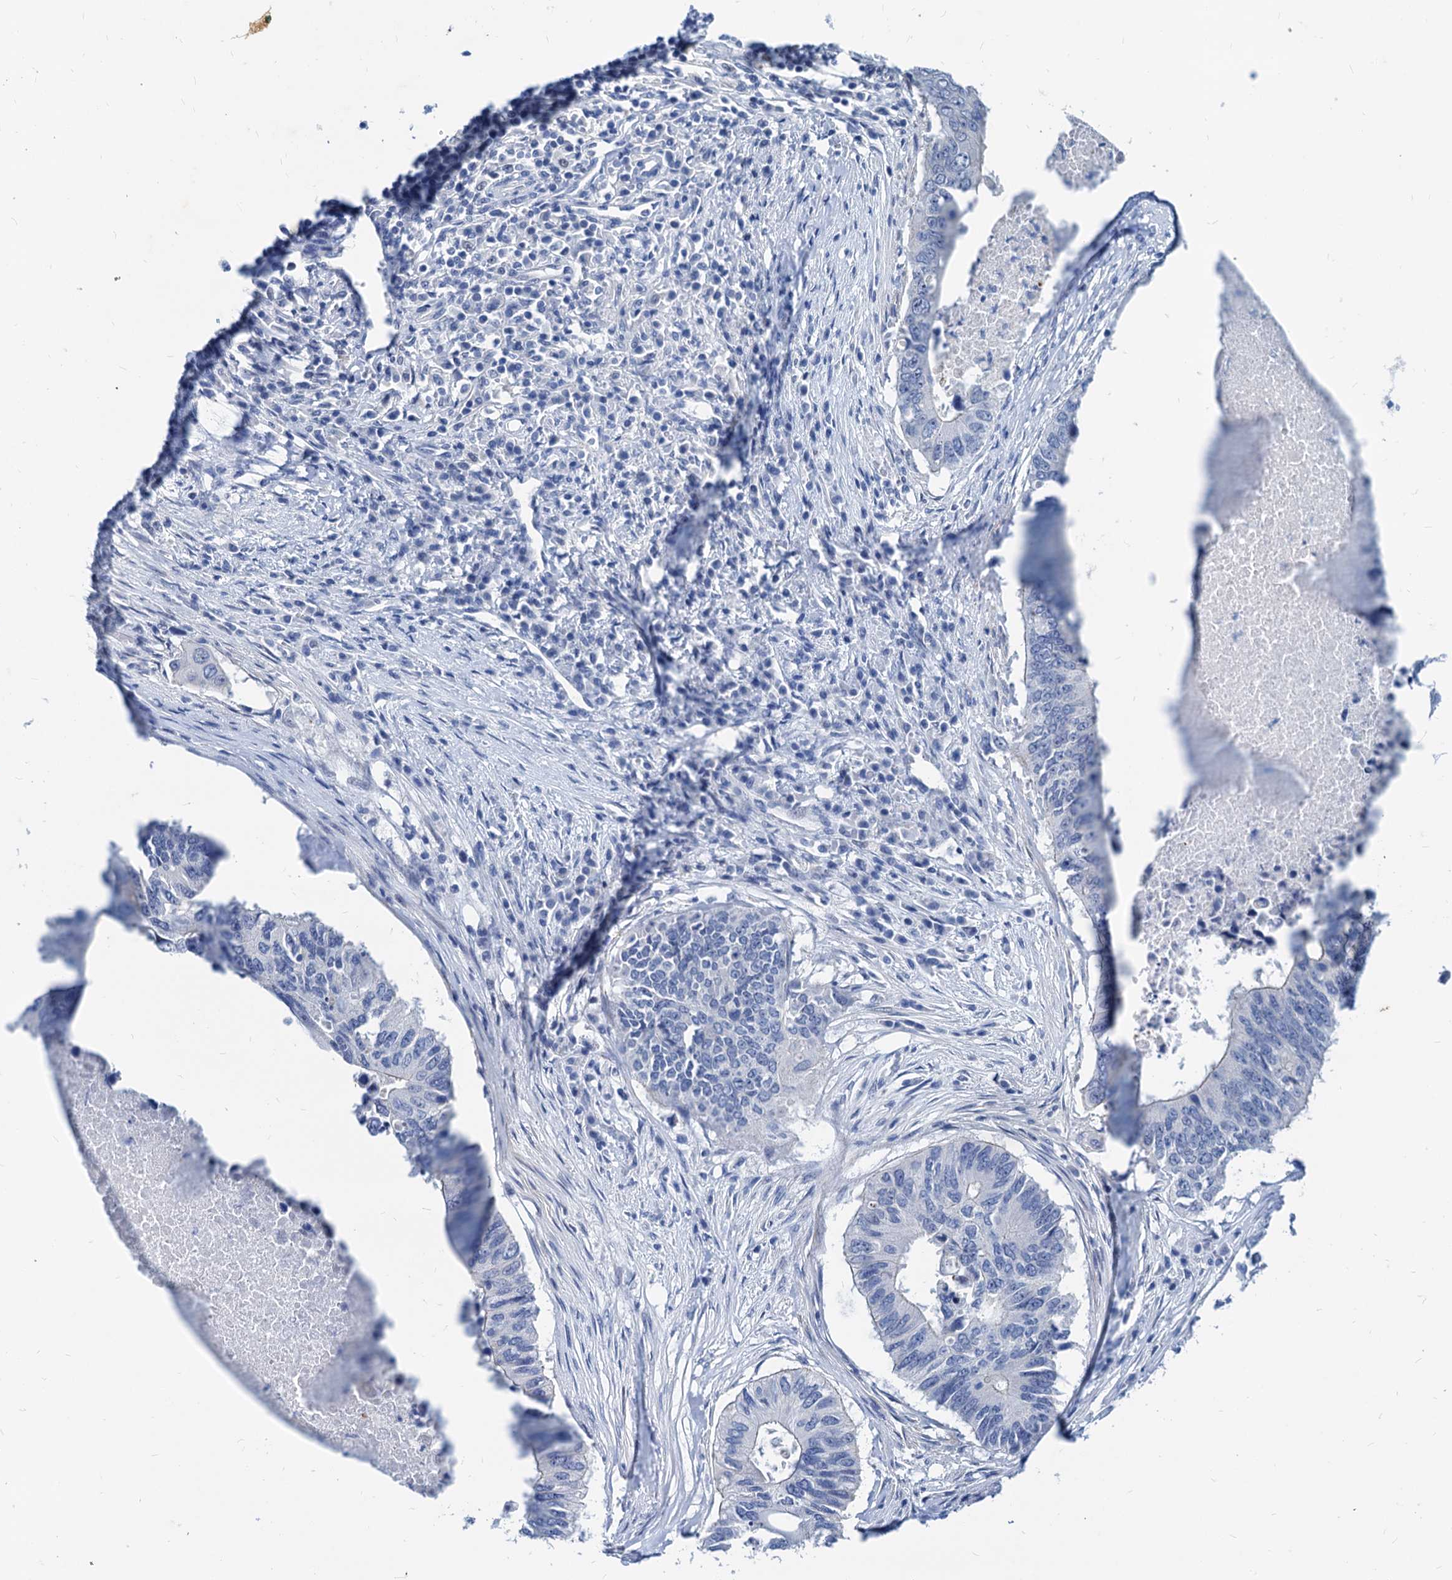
{"staining": {"intensity": "negative", "quantity": "none", "location": "none"}, "tissue": "colorectal cancer", "cell_type": "Tumor cells", "image_type": "cancer", "snomed": [{"axis": "morphology", "description": "Adenocarcinoma, NOS"}, {"axis": "topography", "description": "Colon"}], "caption": "Immunohistochemistry (IHC) micrograph of neoplastic tissue: human colorectal cancer stained with DAB (3,3'-diaminobenzidine) shows no significant protein expression in tumor cells.", "gene": "HSF2", "patient": {"sex": "male", "age": 71}}